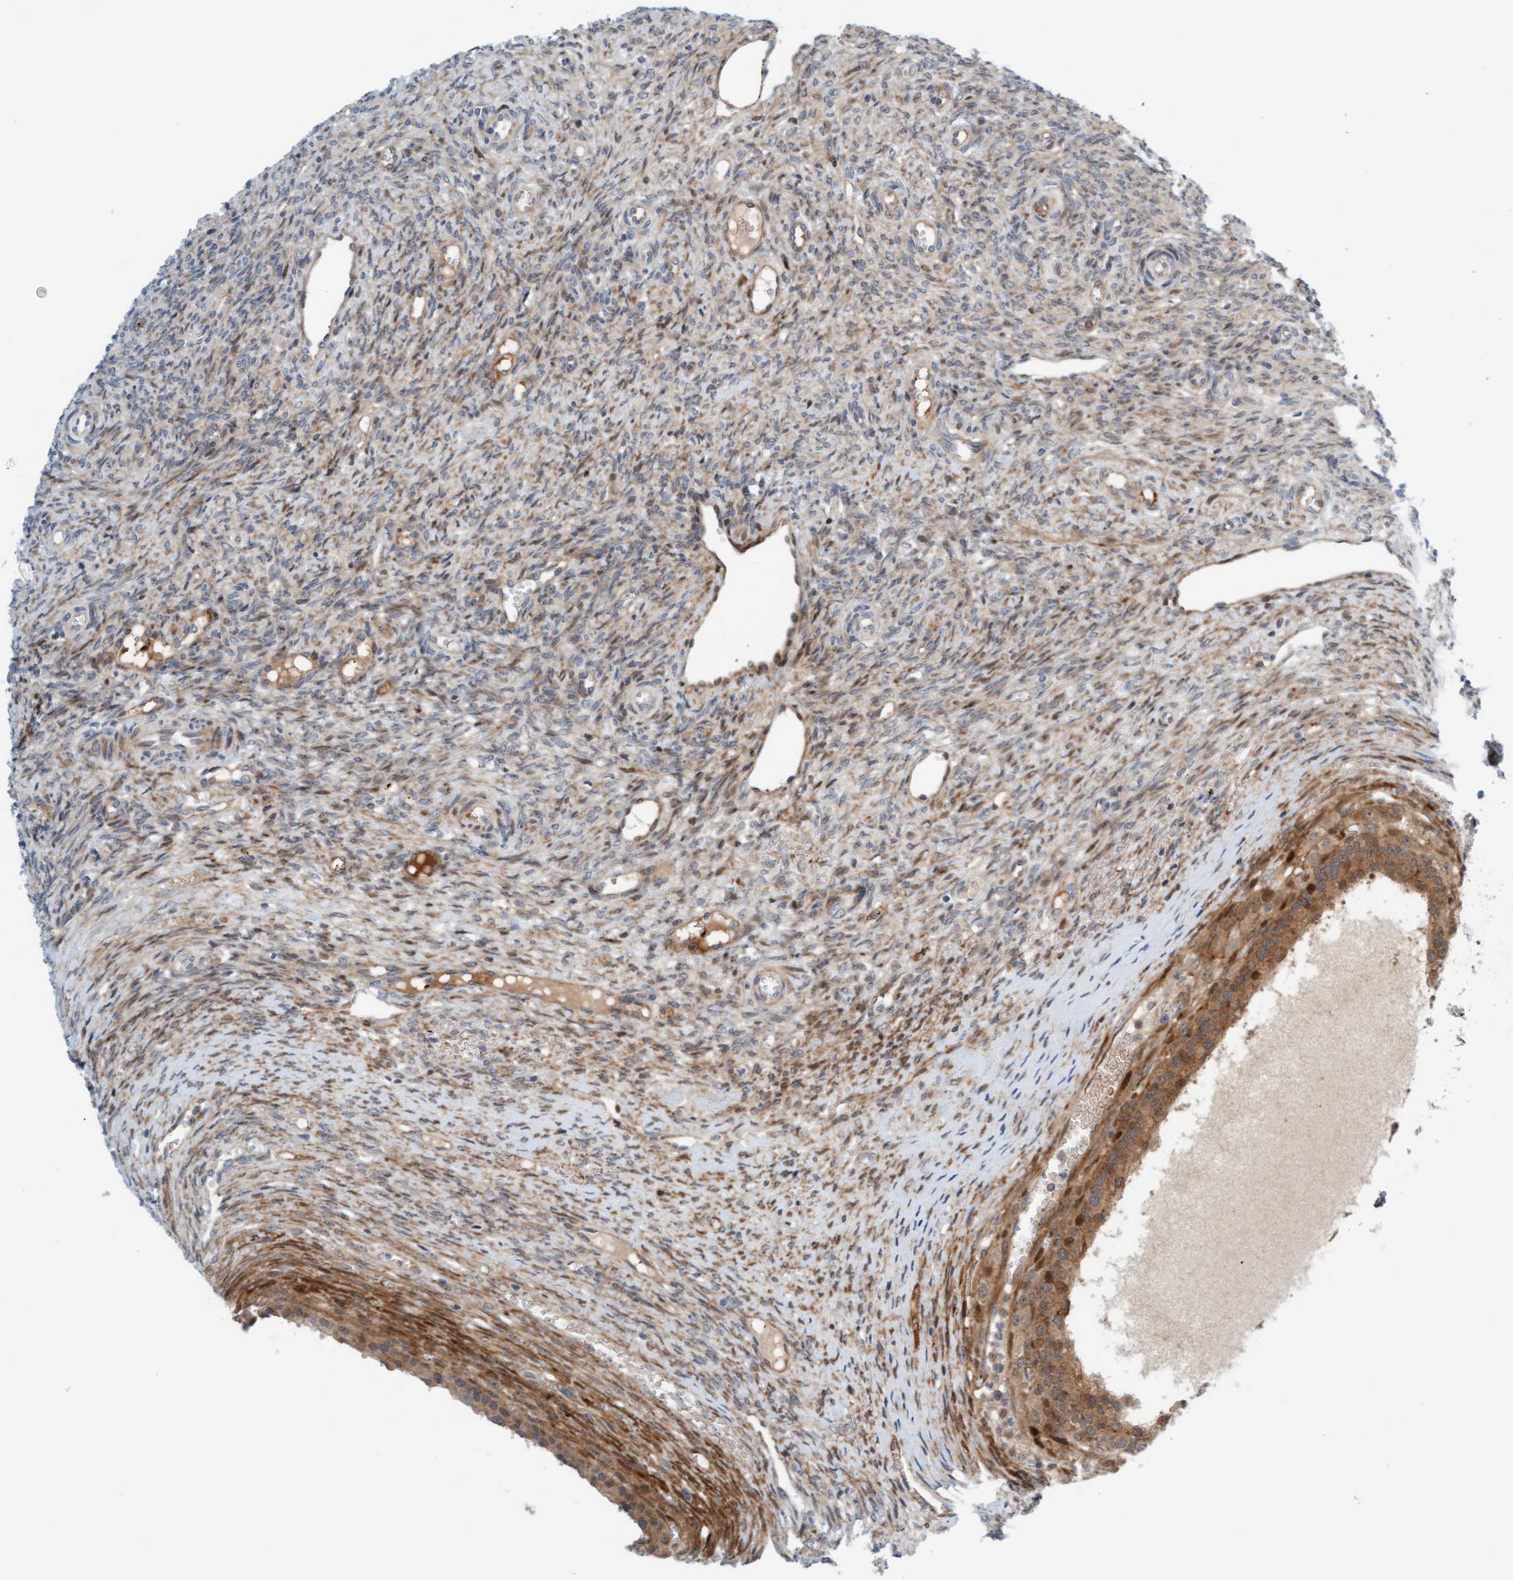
{"staining": {"intensity": "weak", "quantity": "25%-75%", "location": "cytoplasmic/membranous,nuclear"}, "tissue": "ovary", "cell_type": "Follicle cells", "image_type": "normal", "snomed": [{"axis": "morphology", "description": "Normal tissue, NOS"}, {"axis": "topography", "description": "Ovary"}], "caption": "Protein expression by IHC shows weak cytoplasmic/membranous,nuclear positivity in about 25%-75% of follicle cells in benign ovary.", "gene": "EIF4EBP1", "patient": {"sex": "female", "age": 41}}